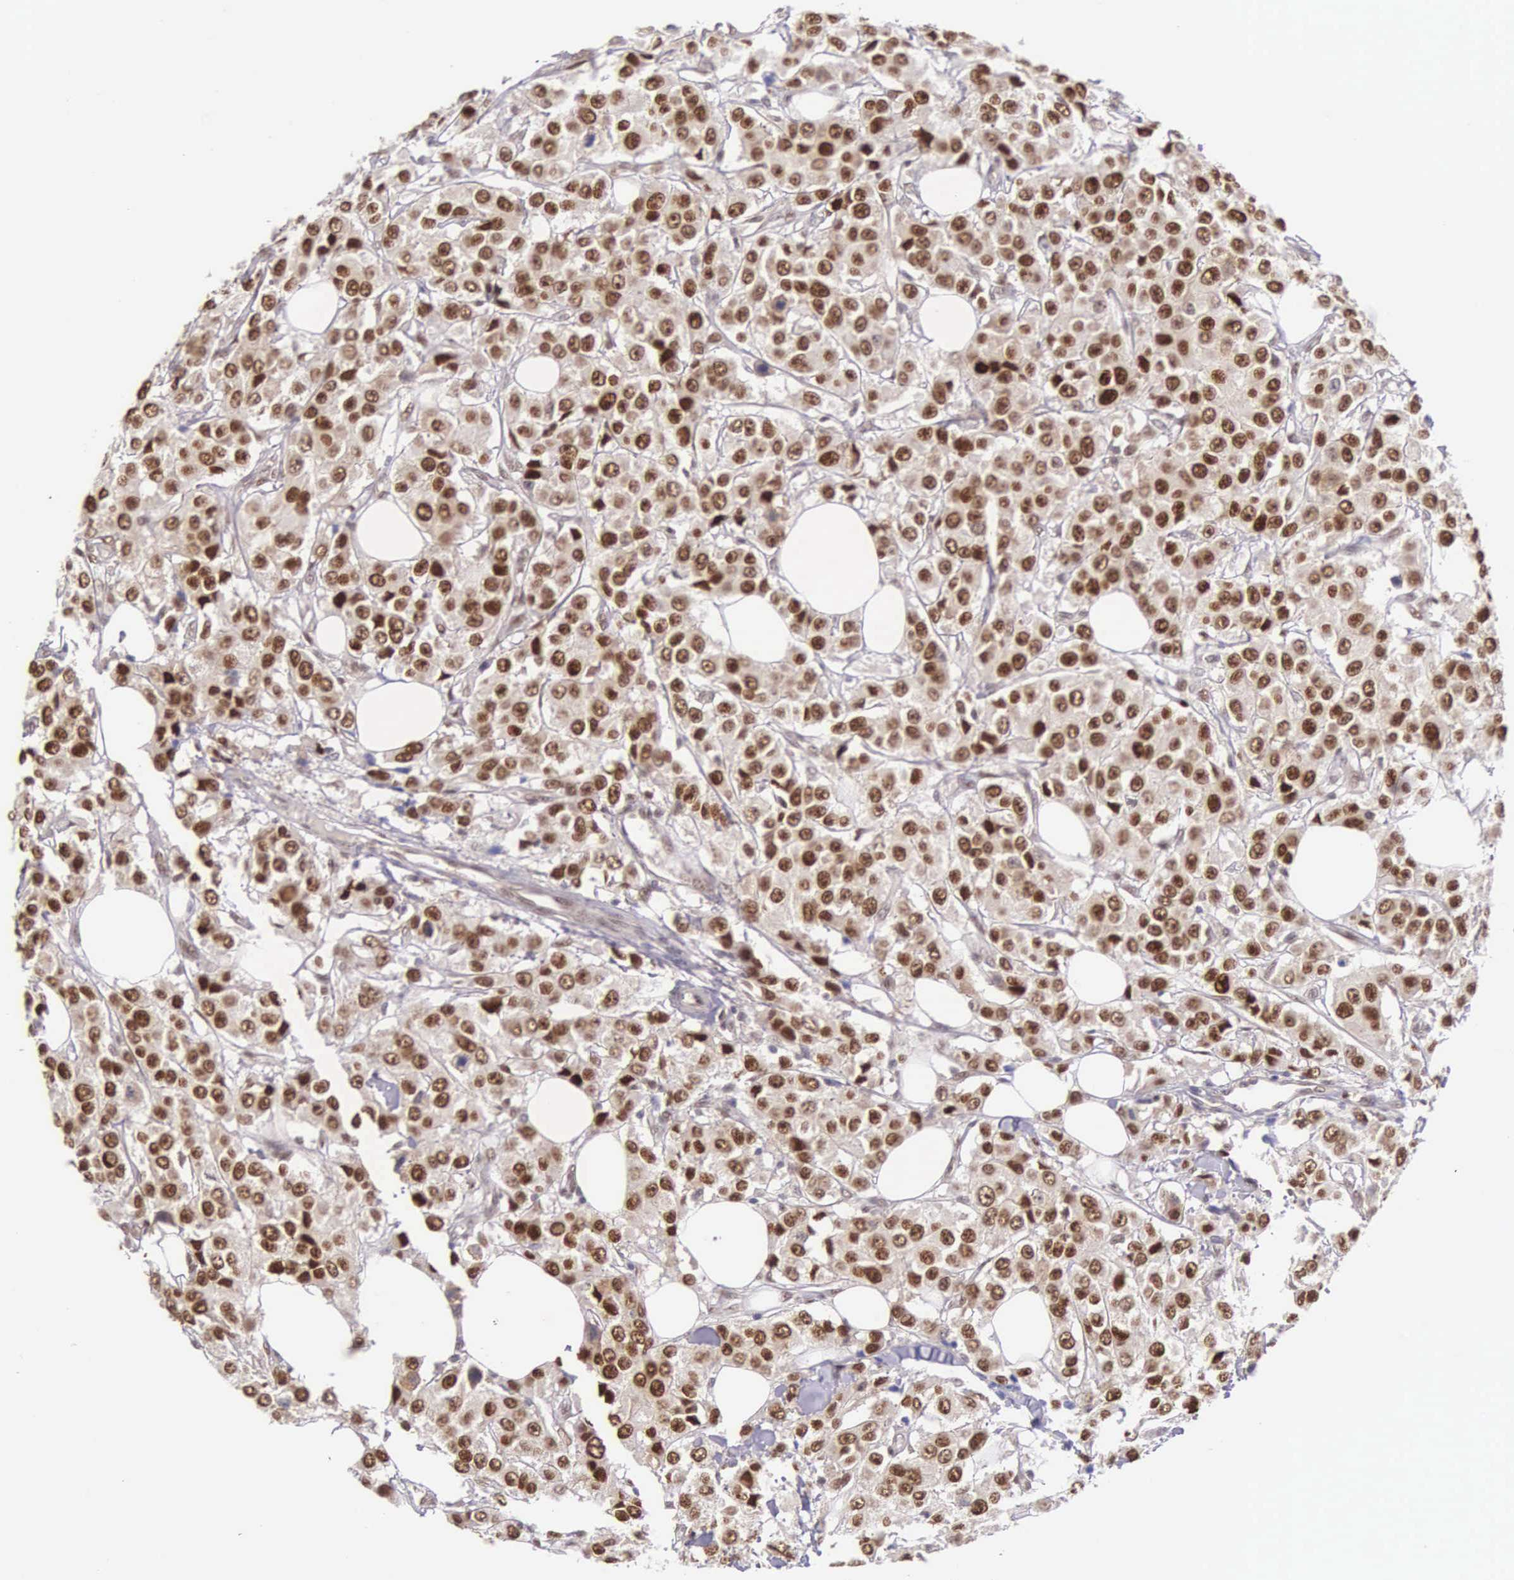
{"staining": {"intensity": "moderate", "quantity": "25%-75%", "location": "nuclear"}, "tissue": "breast cancer", "cell_type": "Tumor cells", "image_type": "cancer", "snomed": [{"axis": "morphology", "description": "Duct carcinoma"}, {"axis": "topography", "description": "Breast"}], "caption": "DAB (3,3'-diaminobenzidine) immunohistochemical staining of breast infiltrating ductal carcinoma reveals moderate nuclear protein staining in approximately 25%-75% of tumor cells.", "gene": "CCDC117", "patient": {"sex": "female", "age": 58}}